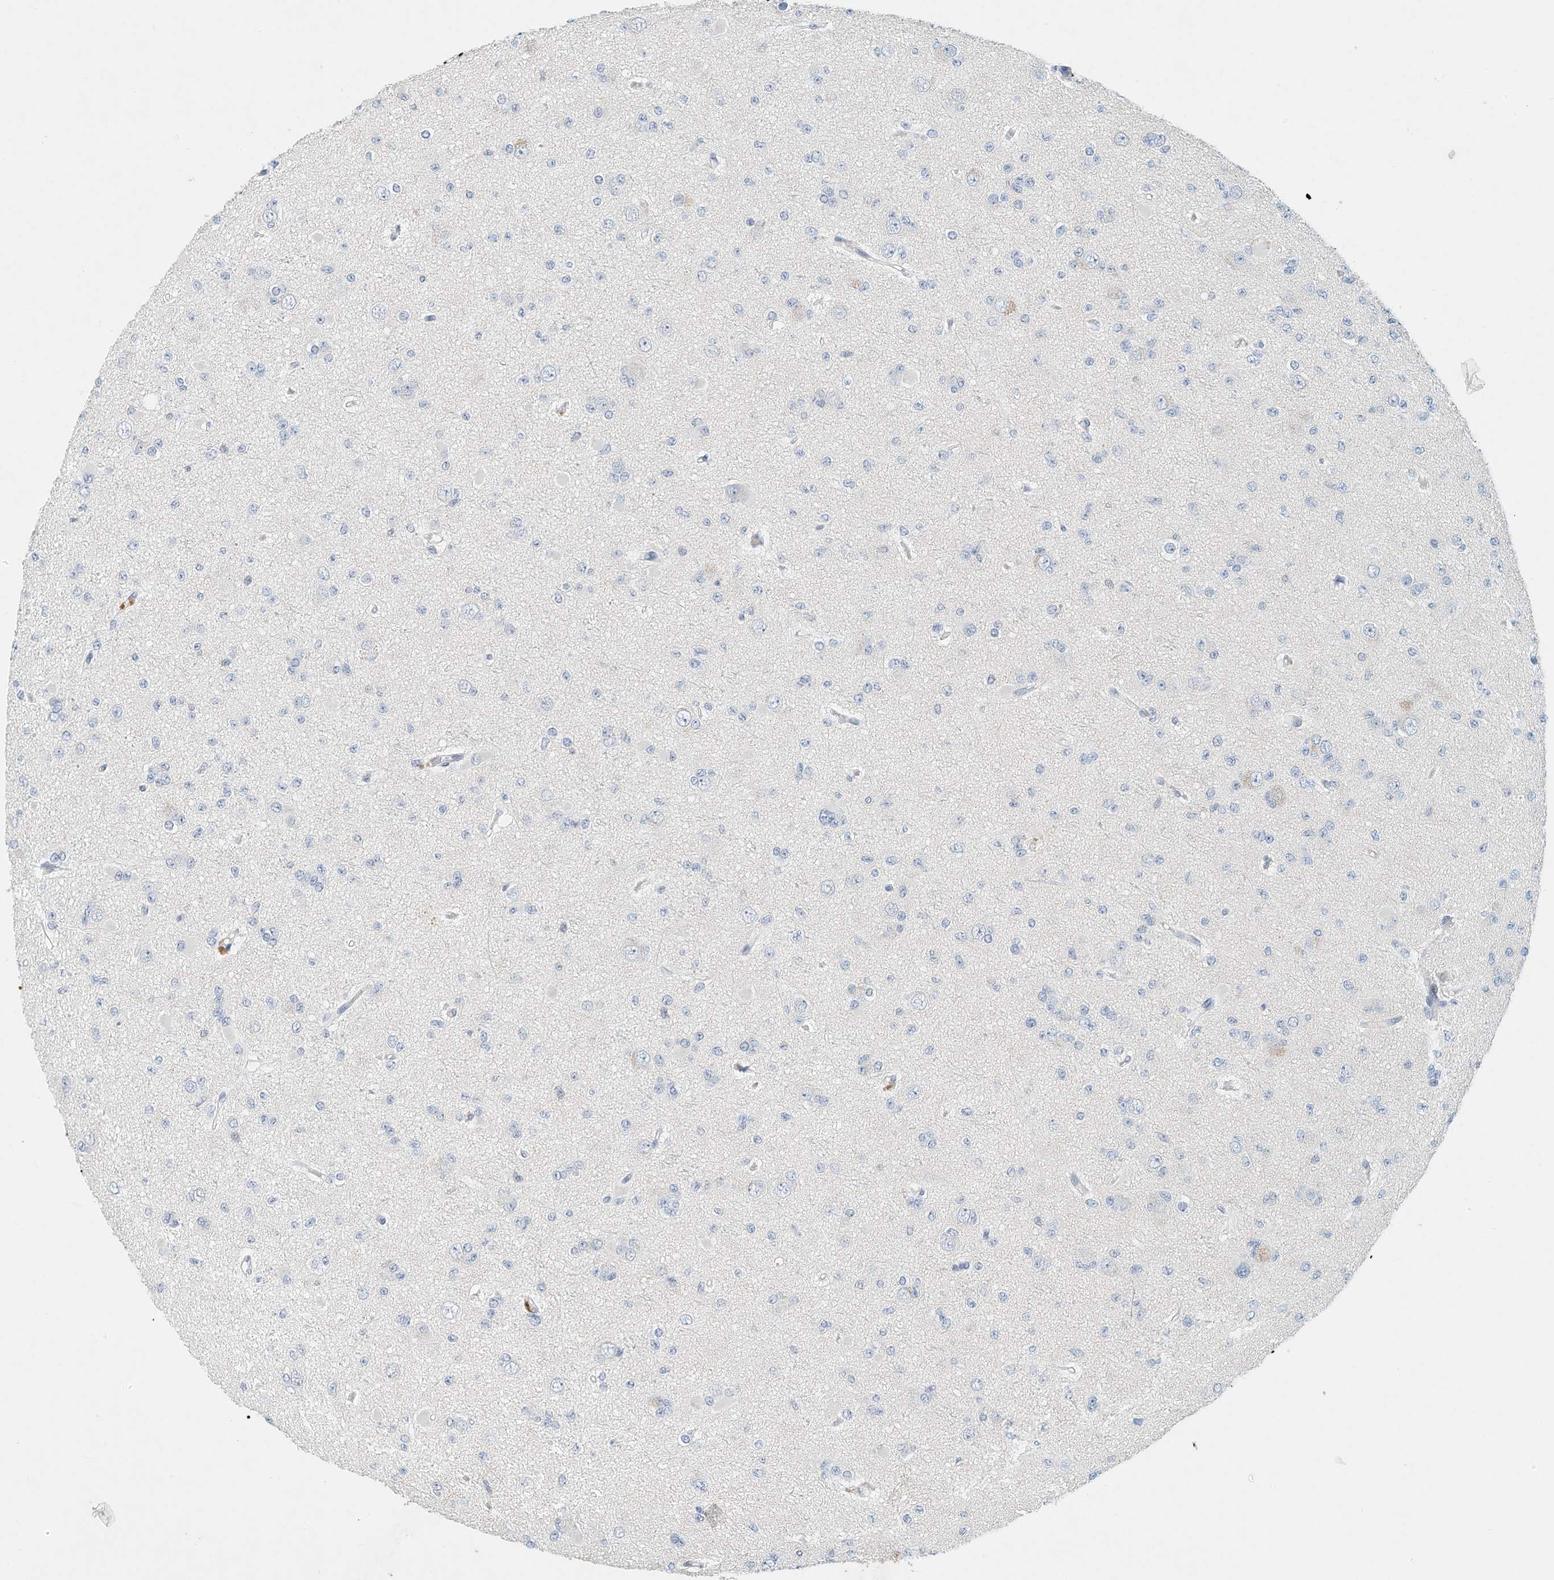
{"staining": {"intensity": "negative", "quantity": "none", "location": "none"}, "tissue": "glioma", "cell_type": "Tumor cells", "image_type": "cancer", "snomed": [{"axis": "morphology", "description": "Glioma, malignant, Low grade"}, {"axis": "topography", "description": "Brain"}], "caption": "Human malignant glioma (low-grade) stained for a protein using immunohistochemistry reveals no positivity in tumor cells.", "gene": "MICAL1", "patient": {"sex": "female", "age": 22}}